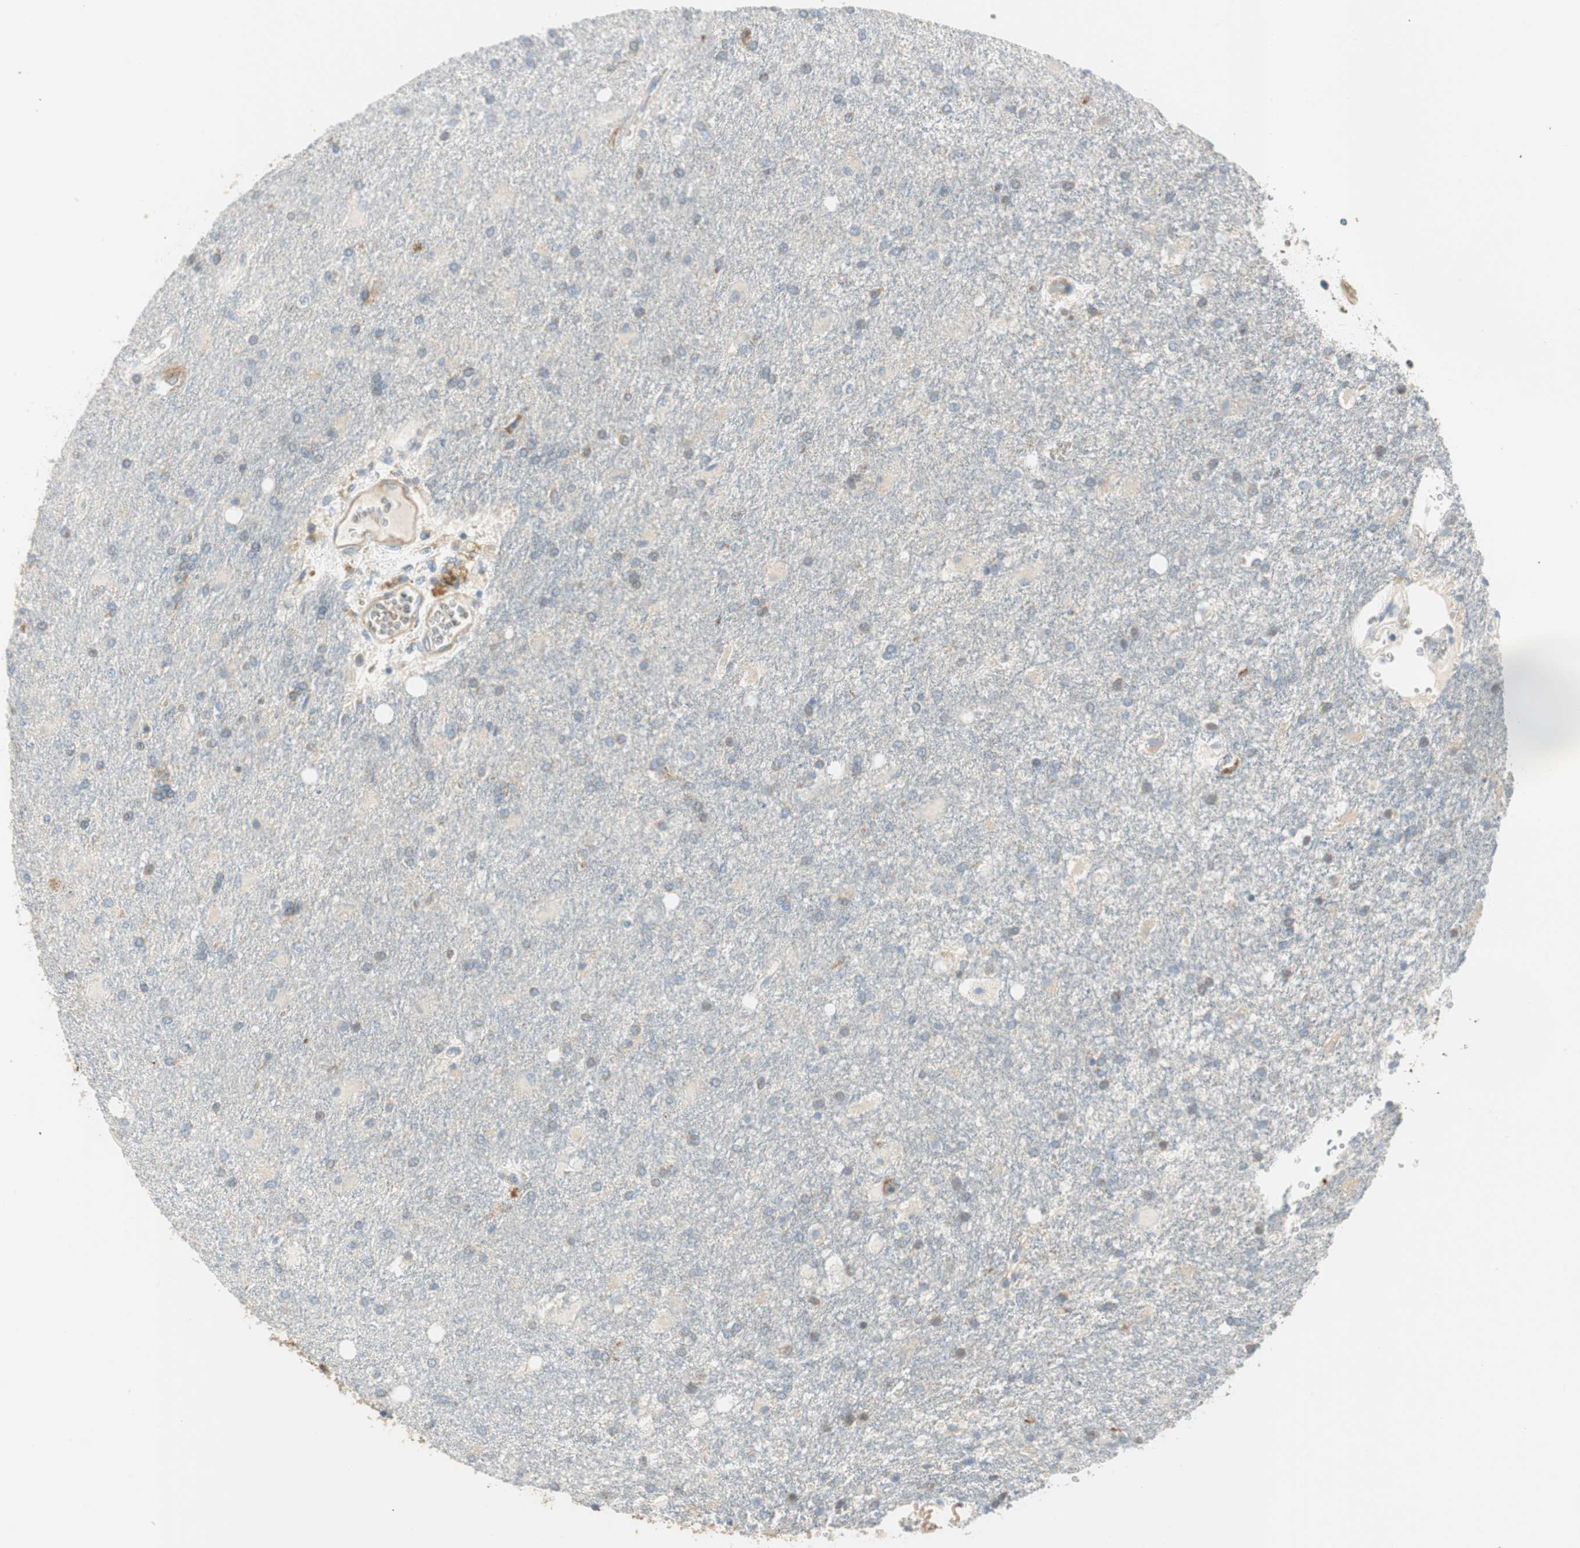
{"staining": {"intensity": "weak", "quantity": "<25%", "location": "cytoplasmic/membranous"}, "tissue": "glioma", "cell_type": "Tumor cells", "image_type": "cancer", "snomed": [{"axis": "morphology", "description": "Glioma, malignant, High grade"}, {"axis": "topography", "description": "Brain"}], "caption": "Glioma was stained to show a protein in brown. There is no significant staining in tumor cells.", "gene": "RORB", "patient": {"sex": "male", "age": 71}}